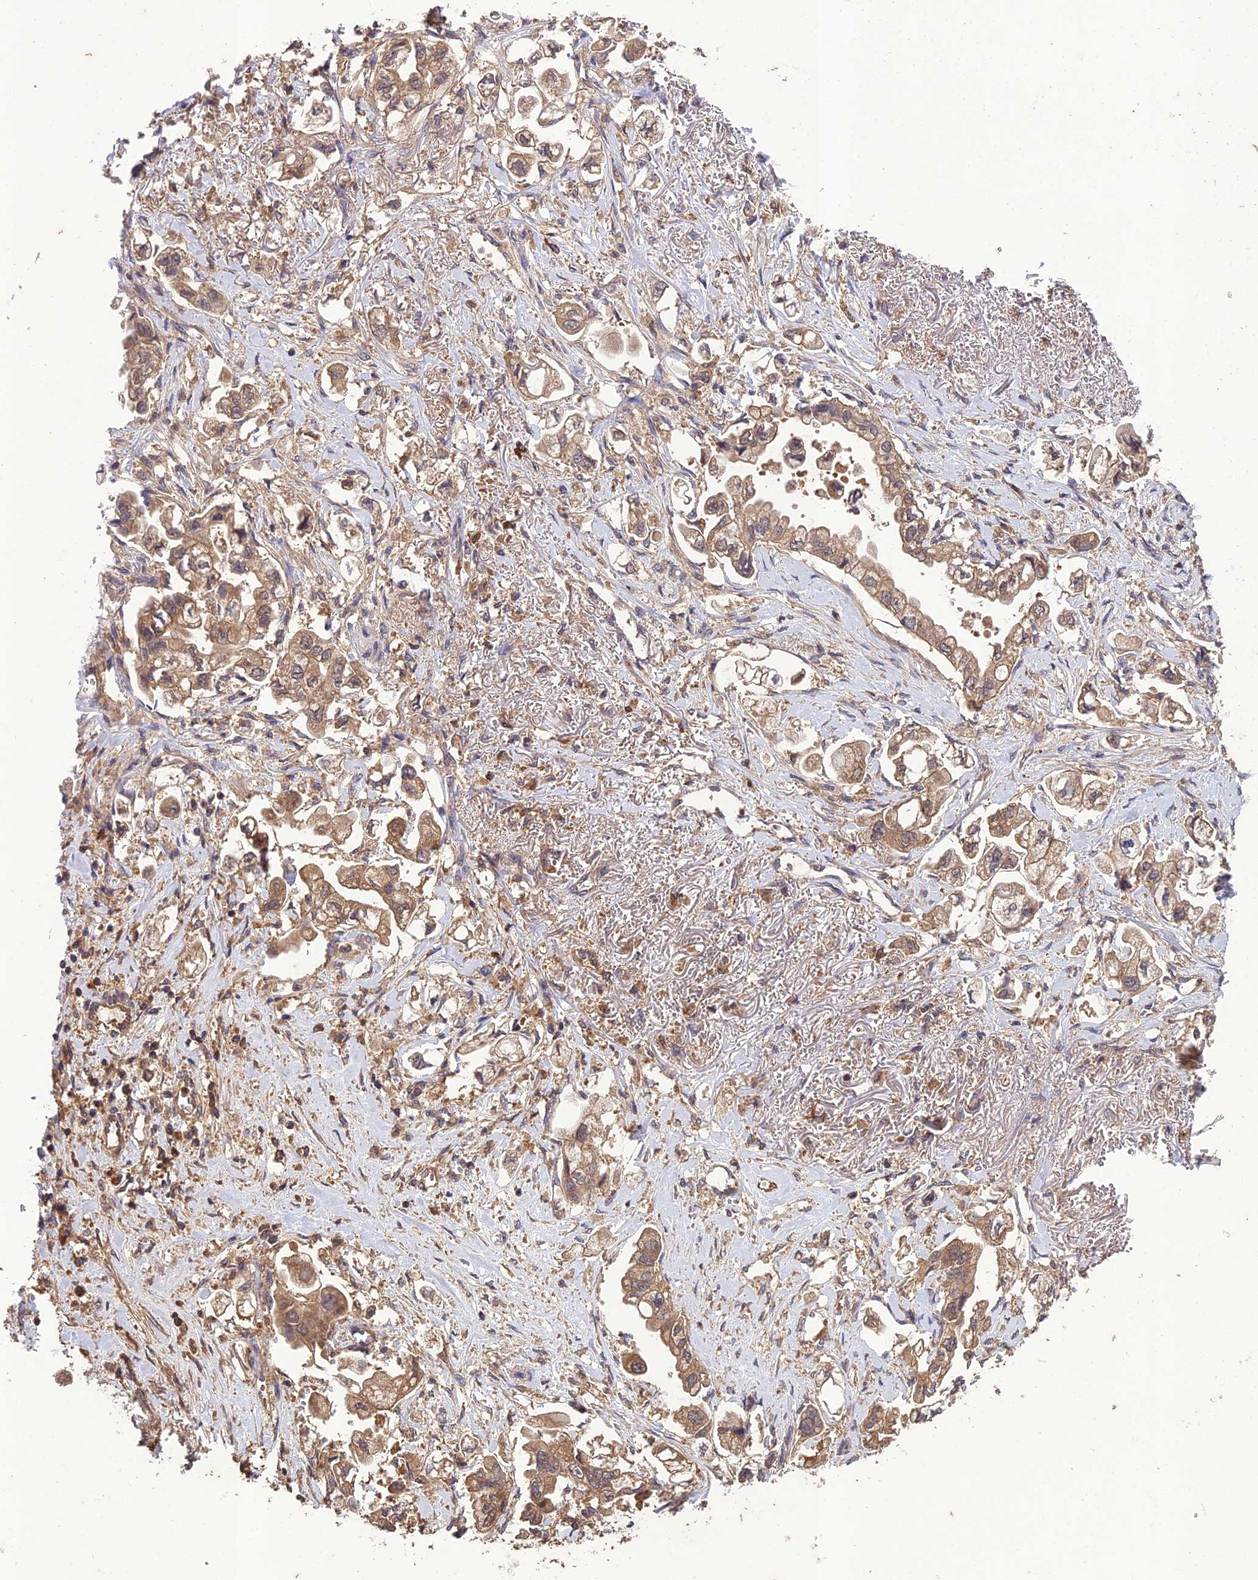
{"staining": {"intensity": "moderate", "quantity": ">75%", "location": "cytoplasmic/membranous"}, "tissue": "stomach cancer", "cell_type": "Tumor cells", "image_type": "cancer", "snomed": [{"axis": "morphology", "description": "Adenocarcinoma, NOS"}, {"axis": "topography", "description": "Stomach"}], "caption": "Immunohistochemistry (IHC) micrograph of neoplastic tissue: human adenocarcinoma (stomach) stained using immunohistochemistry reveals medium levels of moderate protein expression localized specifically in the cytoplasmic/membranous of tumor cells, appearing as a cytoplasmic/membranous brown color.", "gene": "TMEM258", "patient": {"sex": "male", "age": 62}}